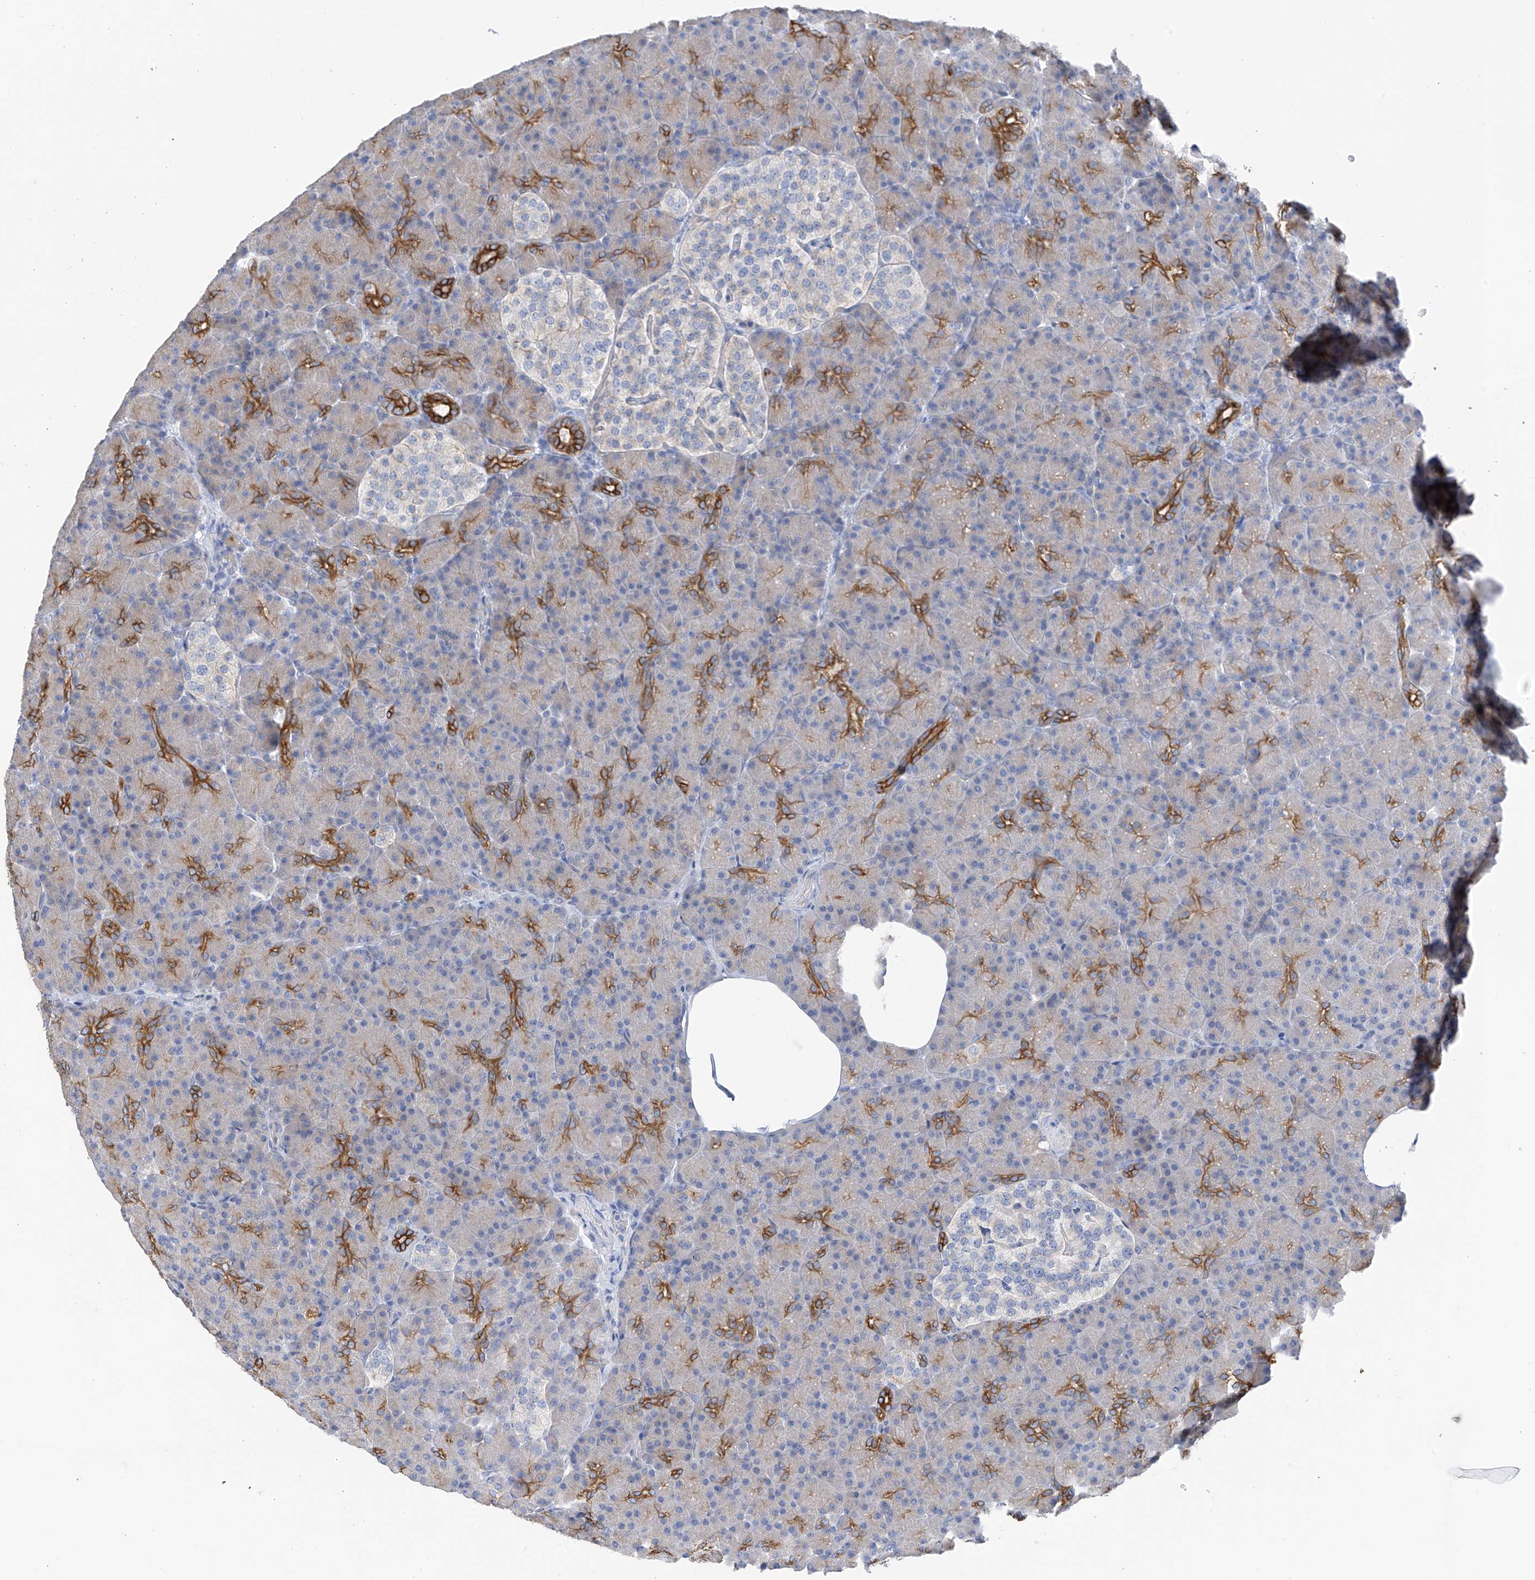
{"staining": {"intensity": "strong", "quantity": "25%-75%", "location": "cytoplasmic/membranous"}, "tissue": "pancreas", "cell_type": "Exocrine glandular cells", "image_type": "normal", "snomed": [{"axis": "morphology", "description": "Normal tissue, NOS"}, {"axis": "topography", "description": "Pancreas"}], "caption": "The micrograph exhibits a brown stain indicating the presence of a protein in the cytoplasmic/membranous of exocrine glandular cells in pancreas.", "gene": "PIK3C2B", "patient": {"sex": "female", "age": 43}}